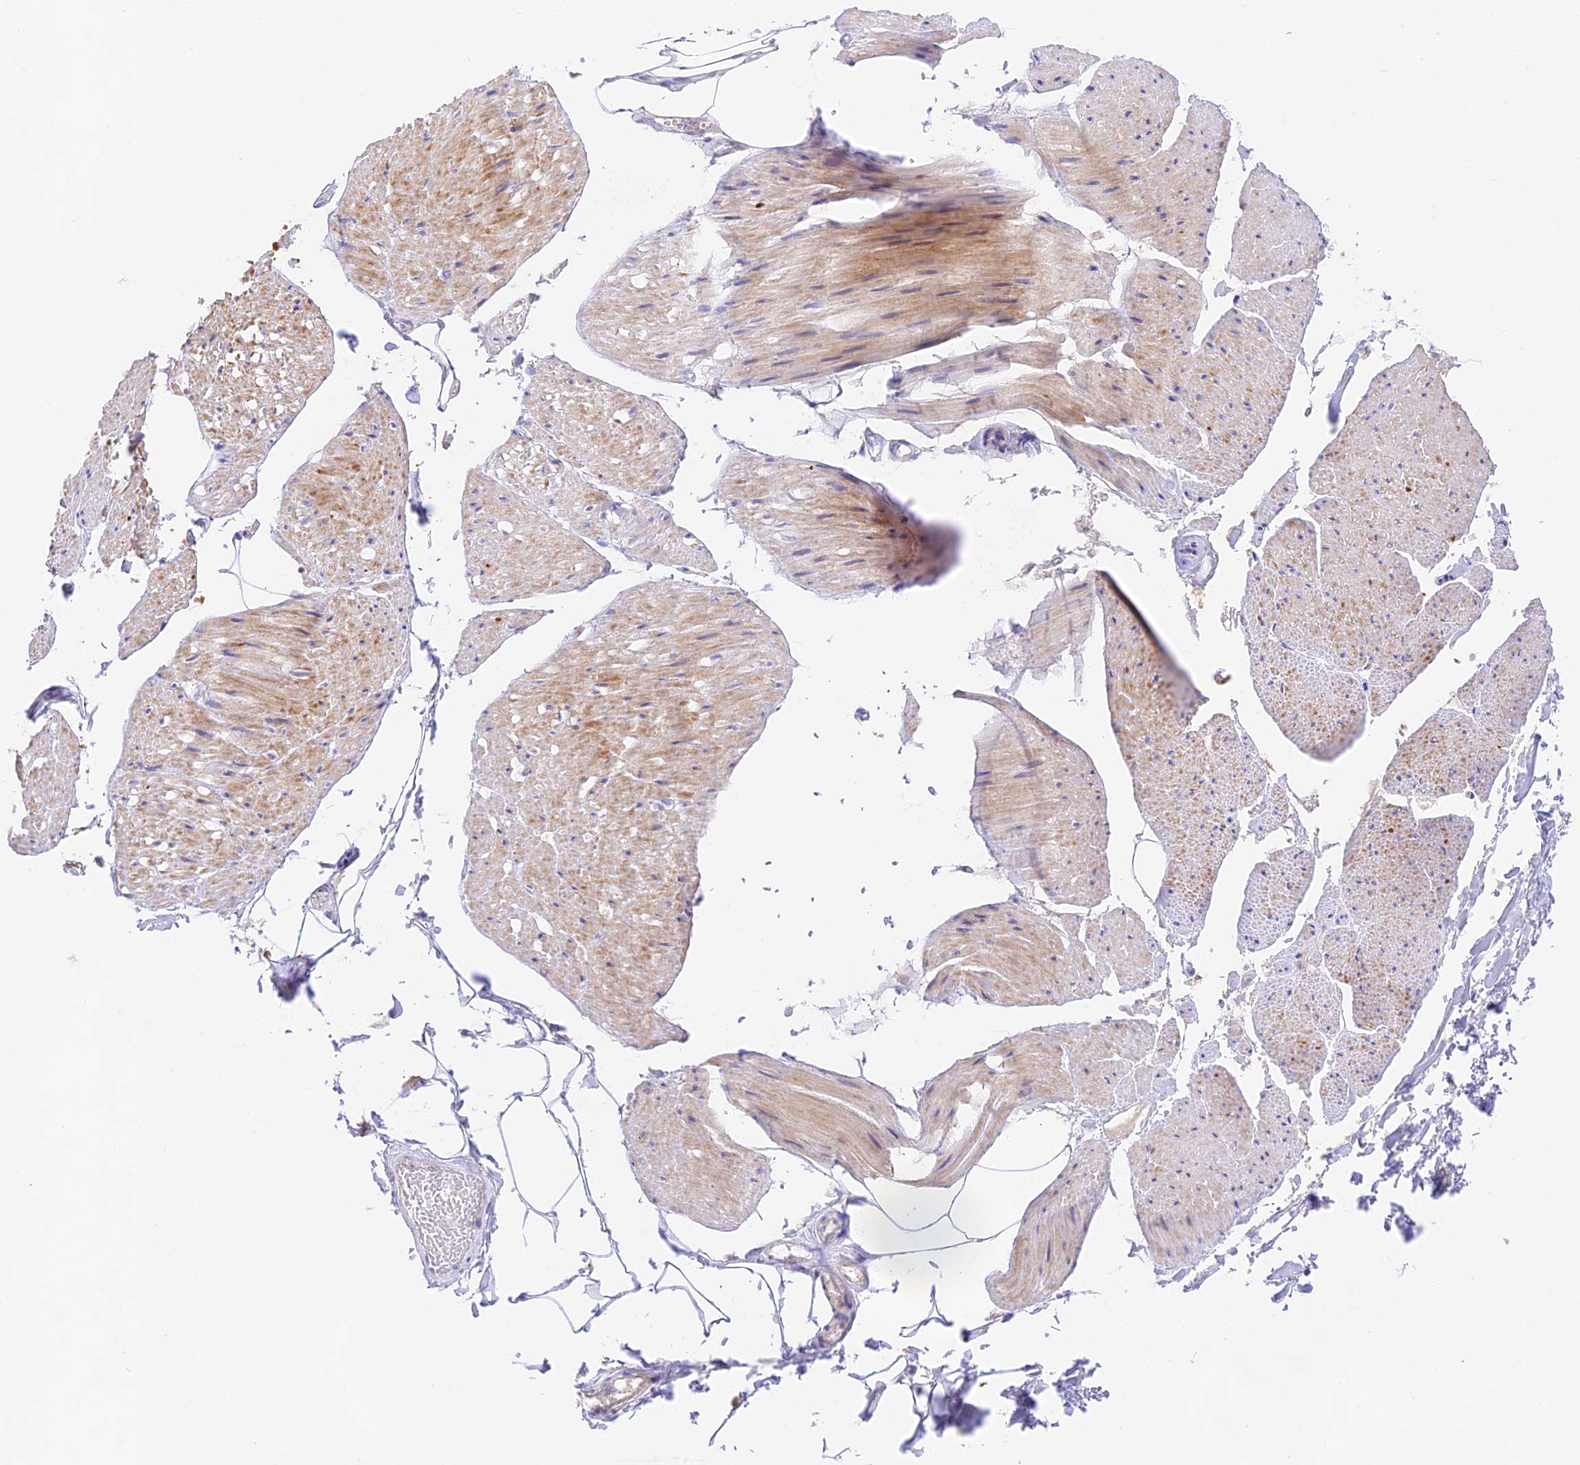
{"staining": {"intensity": "negative", "quantity": "none", "location": "none"}, "tissue": "adipose tissue", "cell_type": "Adipocytes", "image_type": "normal", "snomed": [{"axis": "morphology", "description": "Normal tissue, NOS"}, {"axis": "morphology", "description": "Adenocarcinoma, Low grade"}, {"axis": "topography", "description": "Prostate"}, {"axis": "topography", "description": "Peripheral nerve tissue"}], "caption": "DAB (3,3'-diaminobenzidine) immunohistochemical staining of benign adipose tissue reveals no significant positivity in adipocytes.", "gene": "CAMSAP3", "patient": {"sex": "male", "age": 63}}